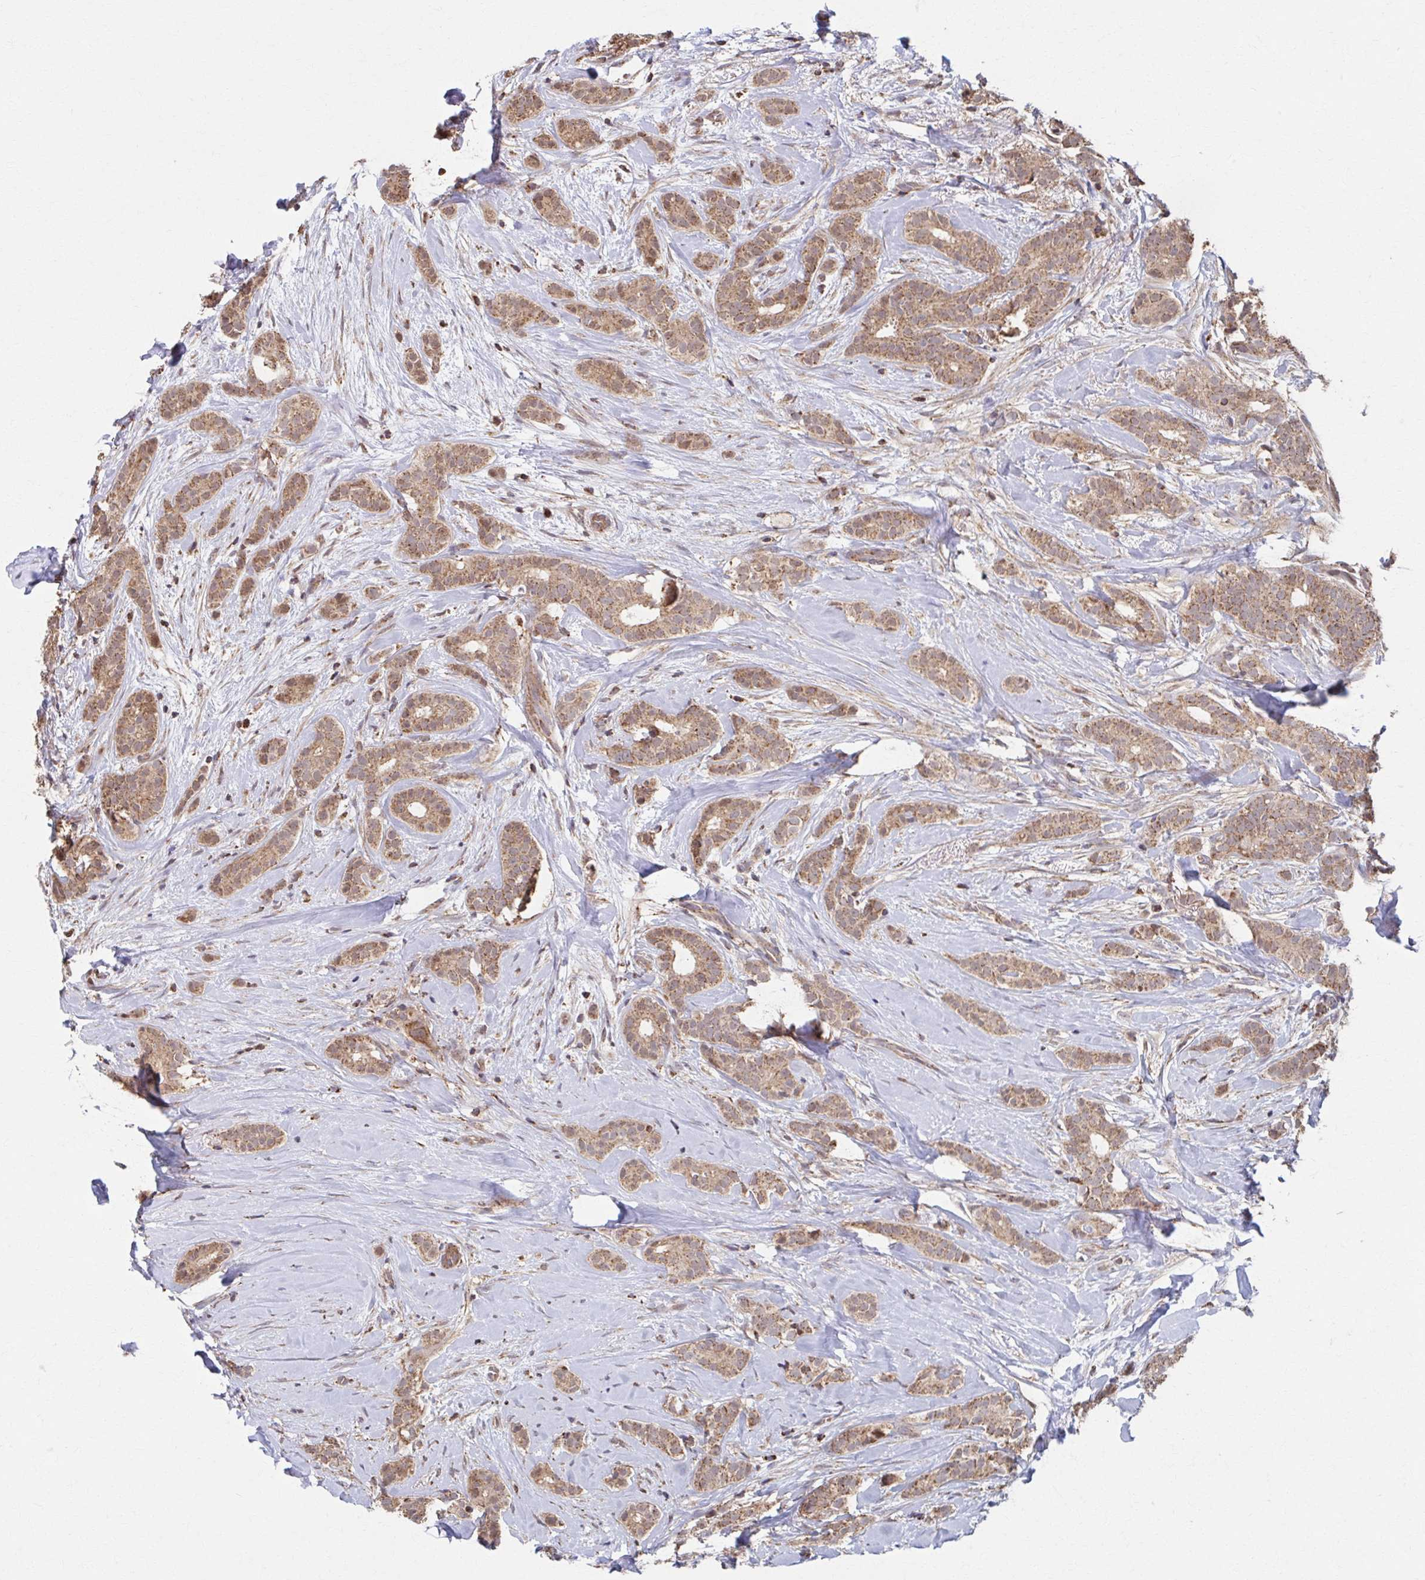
{"staining": {"intensity": "moderate", "quantity": ">75%", "location": "cytoplasmic/membranous"}, "tissue": "breast cancer", "cell_type": "Tumor cells", "image_type": "cancer", "snomed": [{"axis": "morphology", "description": "Duct carcinoma"}, {"axis": "topography", "description": "Breast"}], "caption": "A micrograph of human breast infiltrating ductal carcinoma stained for a protein reveals moderate cytoplasmic/membranous brown staining in tumor cells.", "gene": "KLHL34", "patient": {"sex": "female", "age": 65}}